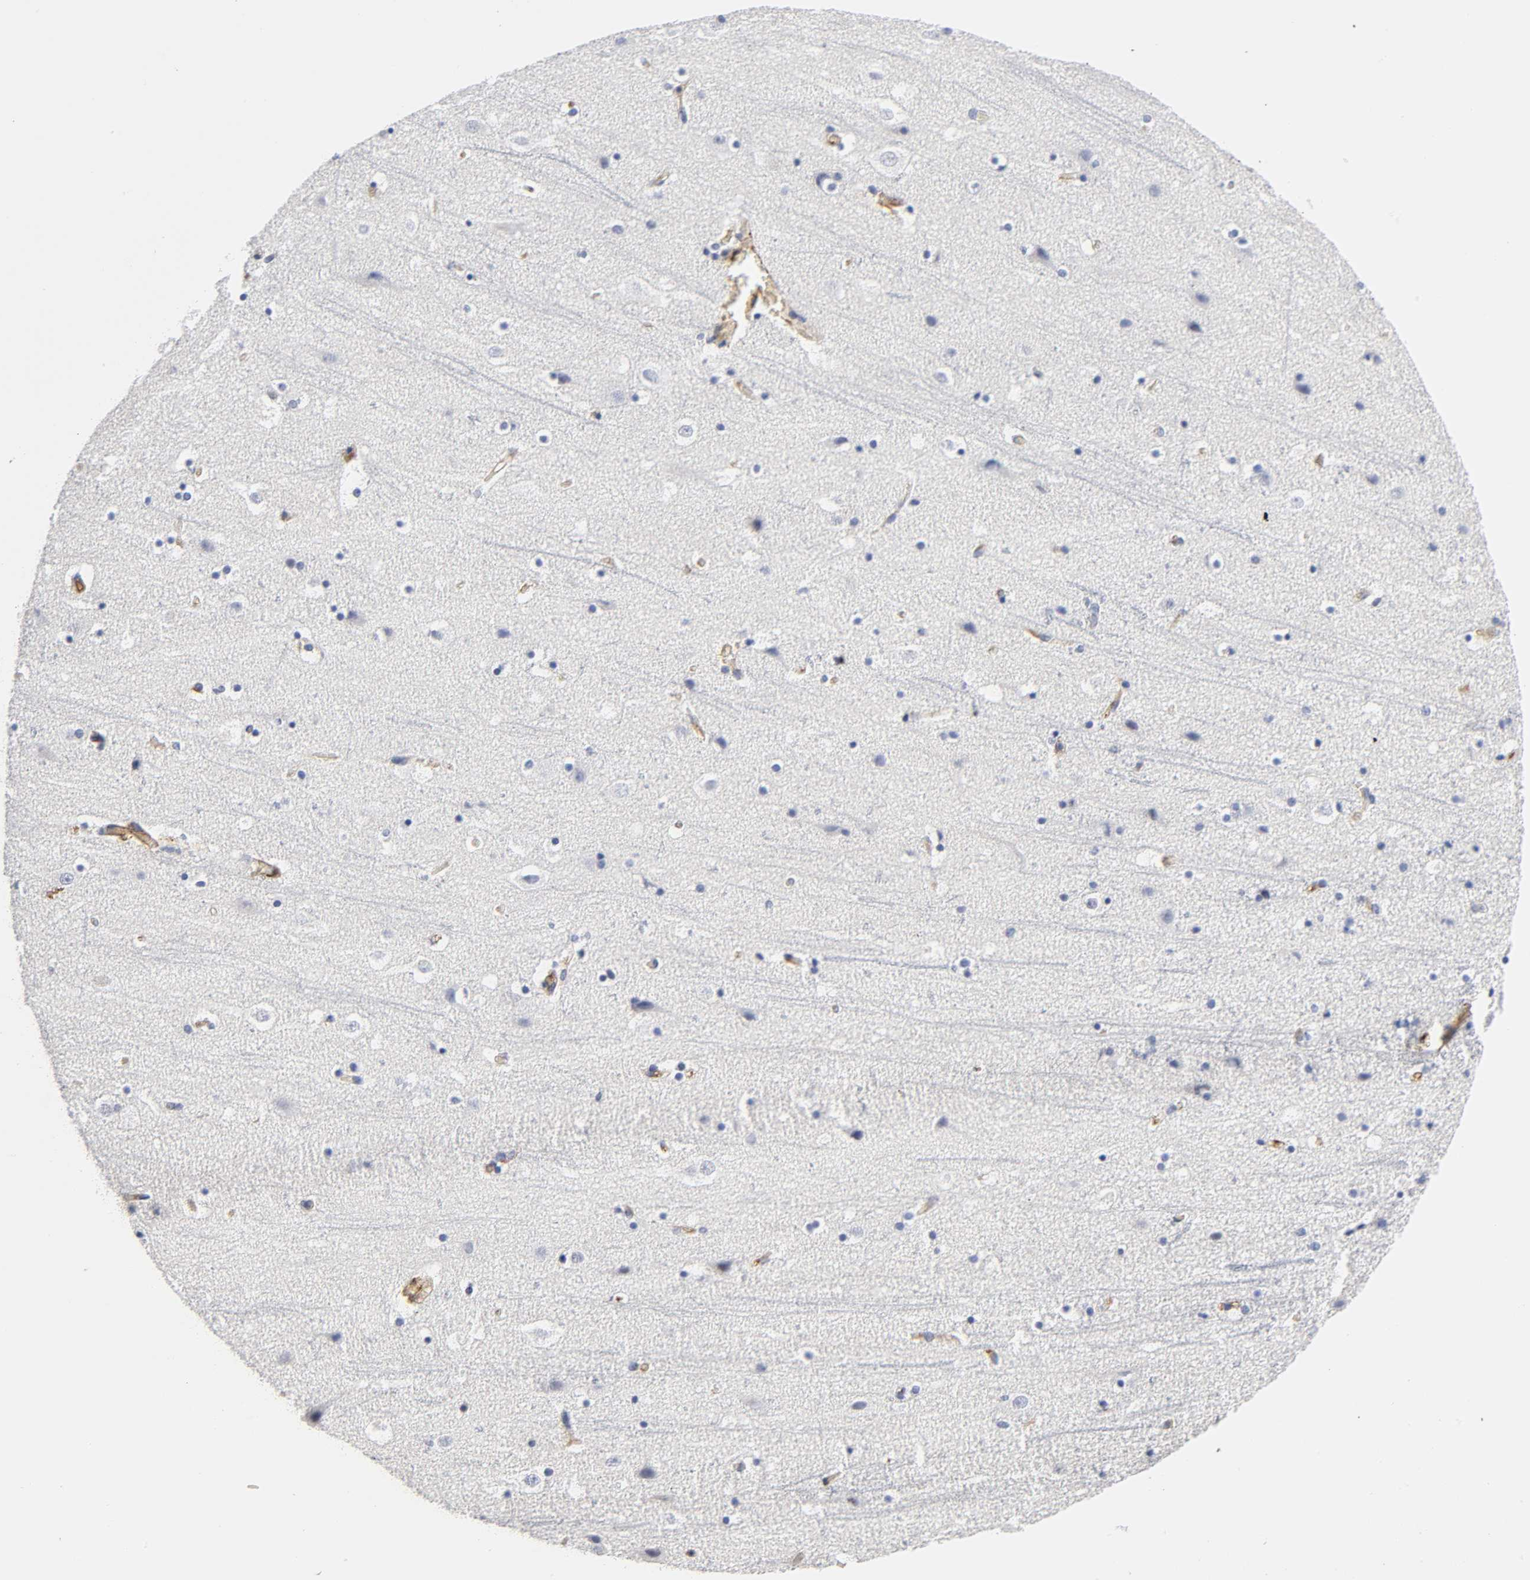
{"staining": {"intensity": "moderate", "quantity": ">75%", "location": "cytoplasmic/membranous"}, "tissue": "cerebral cortex", "cell_type": "Endothelial cells", "image_type": "normal", "snomed": [{"axis": "morphology", "description": "Normal tissue, NOS"}, {"axis": "topography", "description": "Cerebral cortex"}], "caption": "Protein expression by IHC displays moderate cytoplasmic/membranous expression in about >75% of endothelial cells in normal cerebral cortex.", "gene": "ICAM1", "patient": {"sex": "male", "age": 45}}